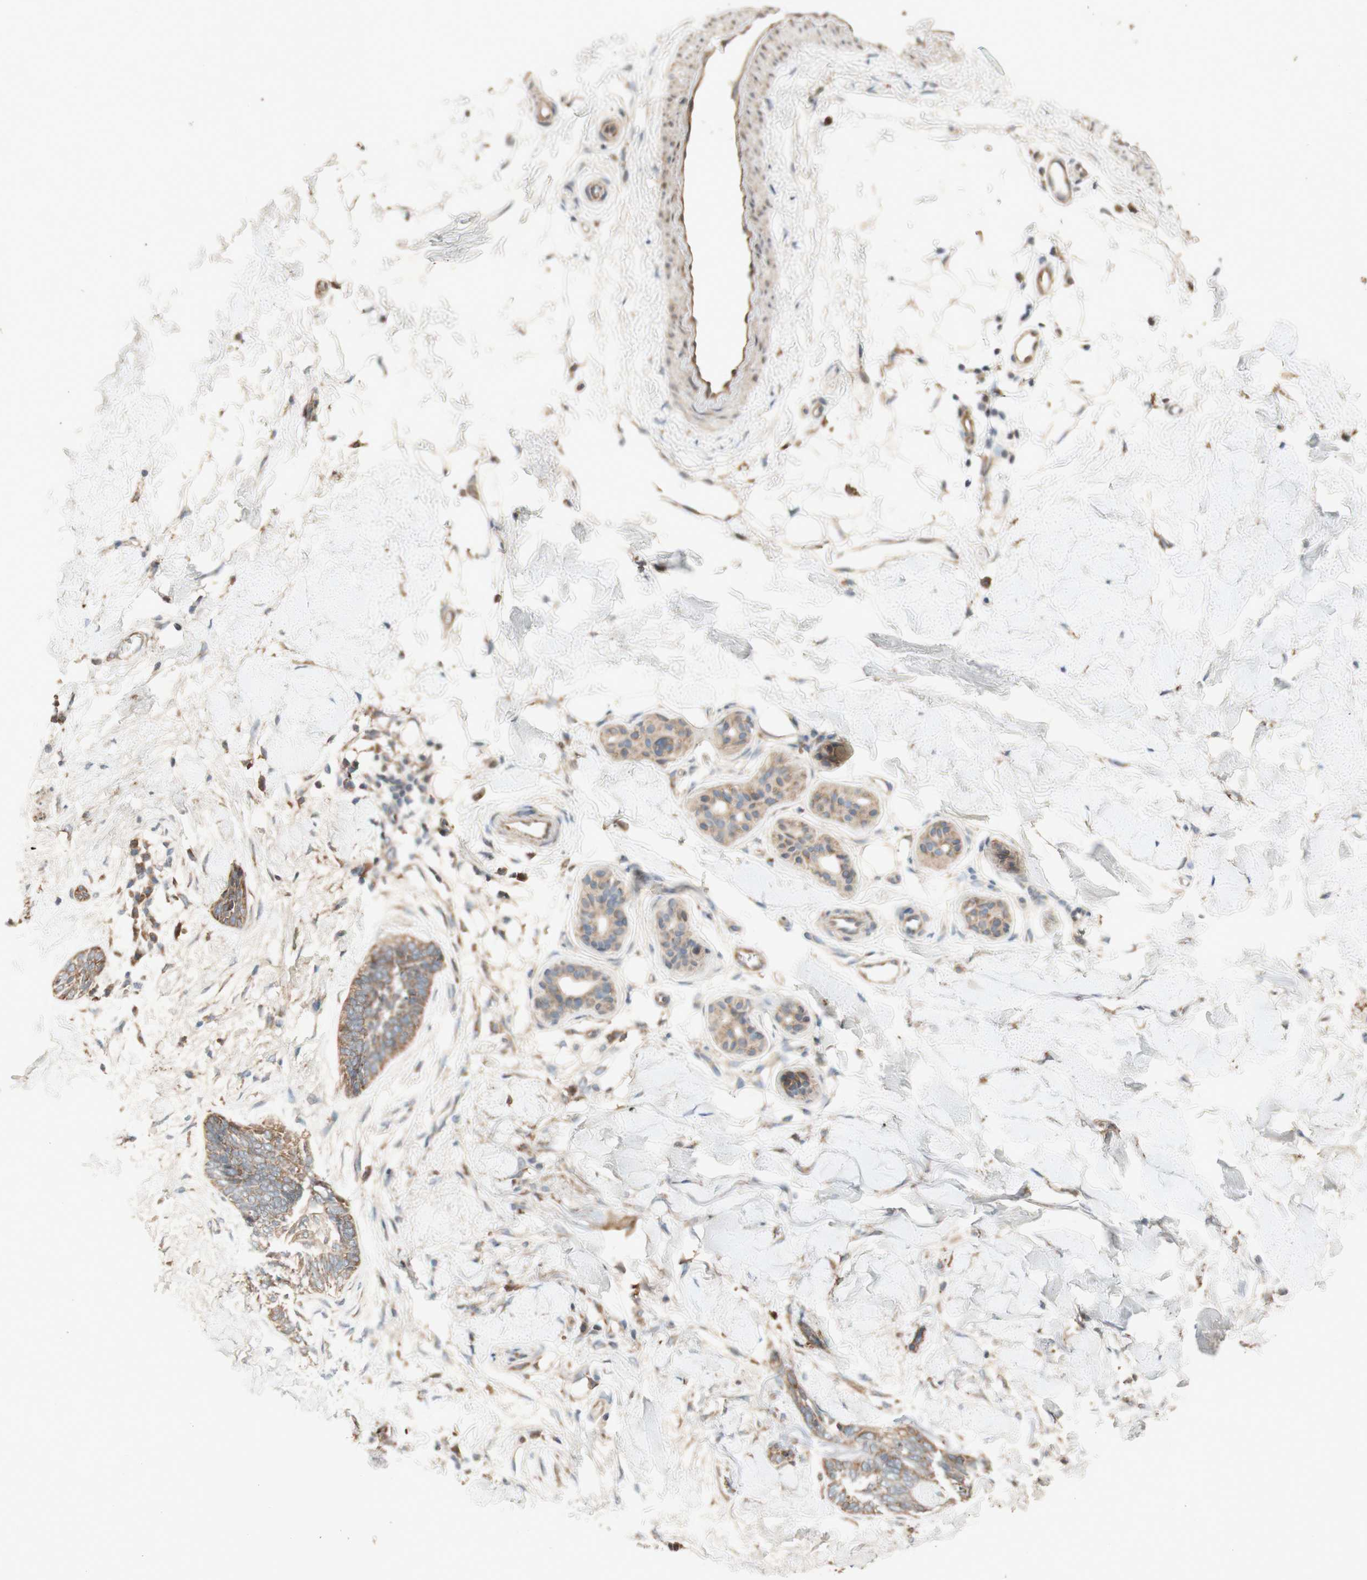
{"staining": {"intensity": "moderate", "quantity": ">75%", "location": "cytoplasmic/membranous"}, "tissue": "skin cancer", "cell_type": "Tumor cells", "image_type": "cancer", "snomed": [{"axis": "morphology", "description": "Basal cell carcinoma"}, {"axis": "topography", "description": "Skin"}], "caption": "Protein expression by immunohistochemistry demonstrates moderate cytoplasmic/membranous expression in approximately >75% of tumor cells in skin cancer.", "gene": "SOCS2", "patient": {"sex": "female", "age": 58}}